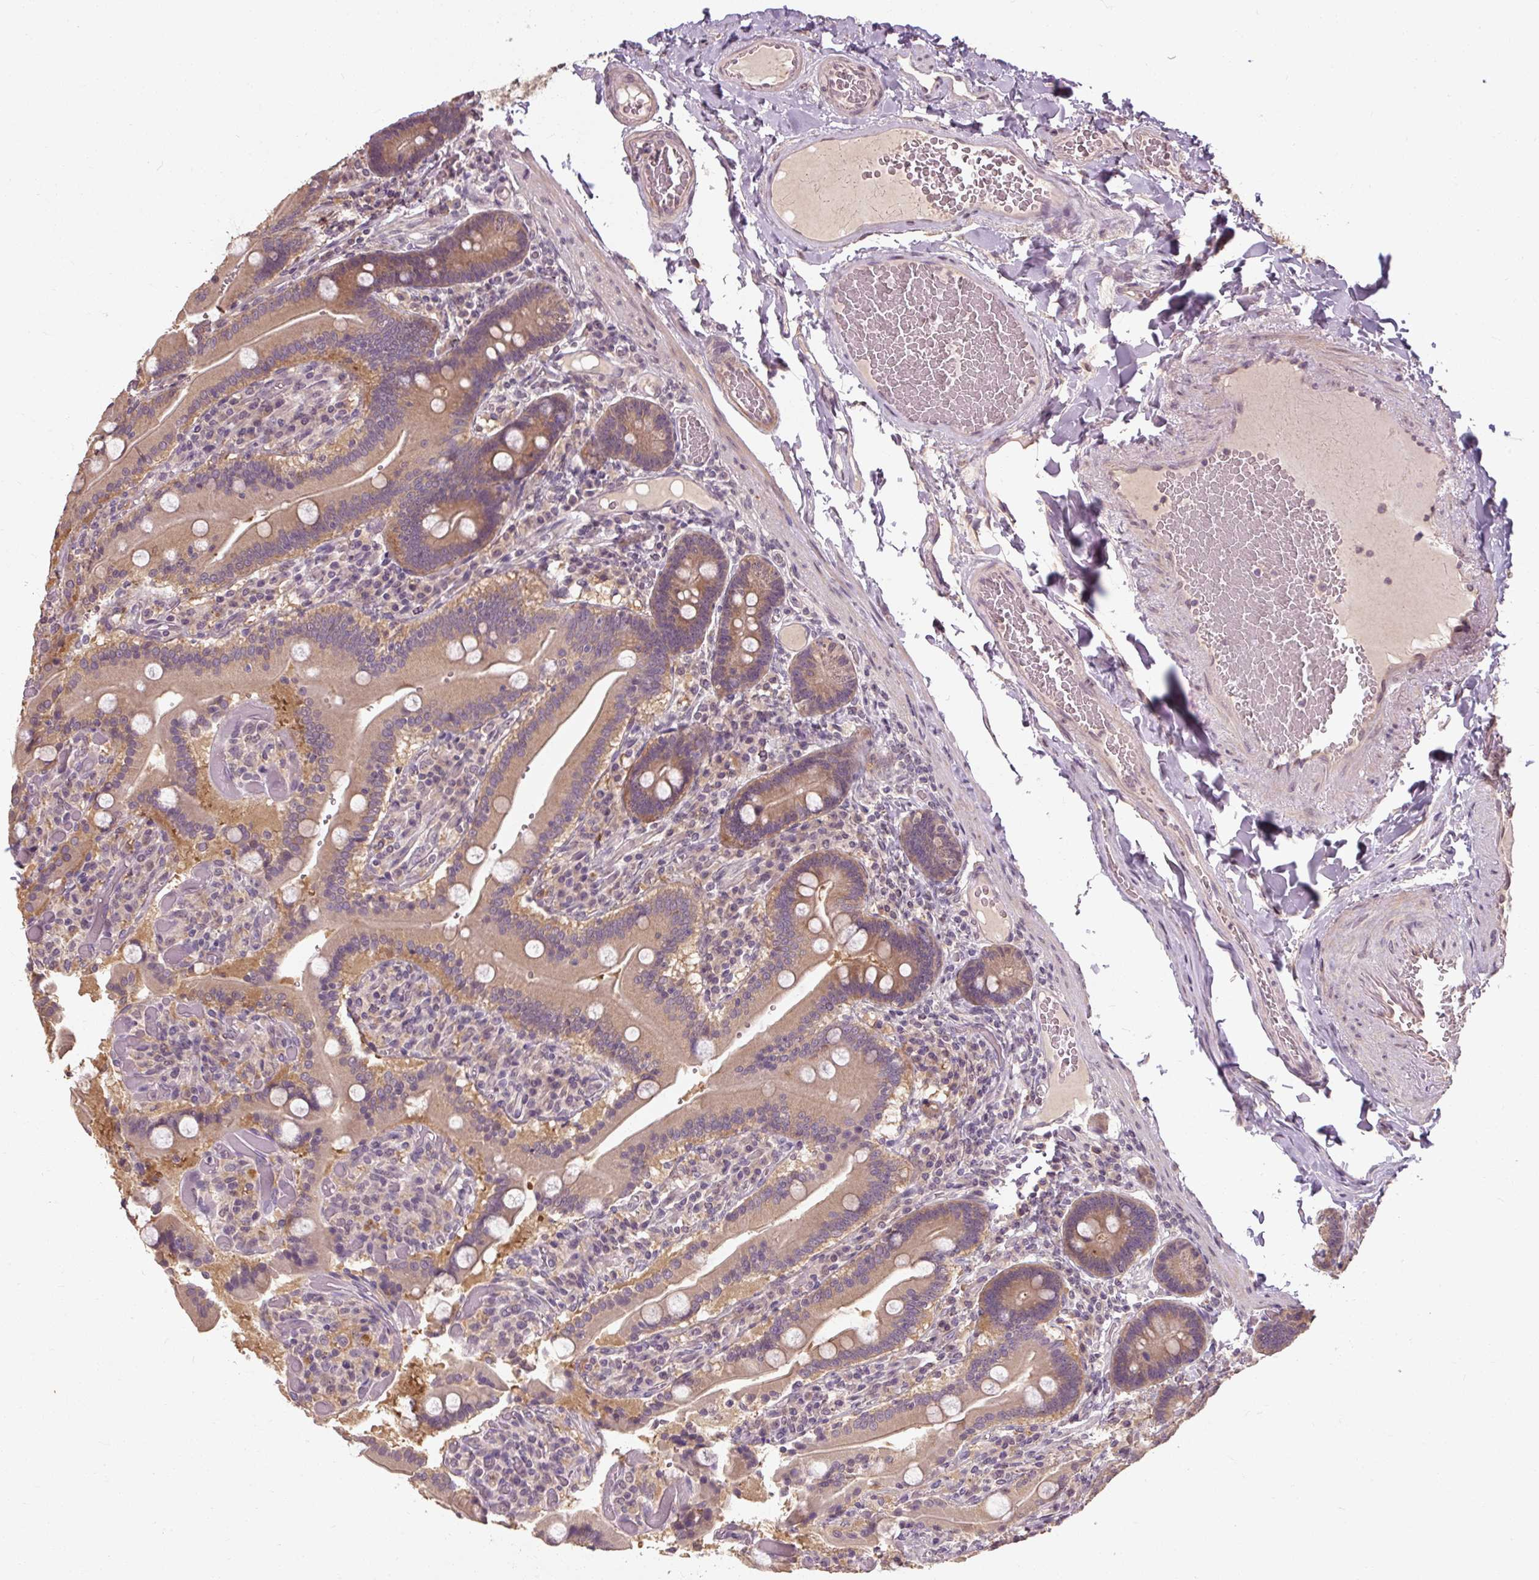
{"staining": {"intensity": "moderate", "quantity": "25%-75%", "location": "cytoplasmic/membranous"}, "tissue": "duodenum", "cell_type": "Glandular cells", "image_type": "normal", "snomed": [{"axis": "morphology", "description": "Normal tissue, NOS"}, {"axis": "topography", "description": "Duodenum"}], "caption": "IHC (DAB (3,3'-diaminobenzidine)) staining of benign duodenum displays moderate cytoplasmic/membranous protein staining in about 25%-75% of glandular cells.", "gene": "CFAP65", "patient": {"sex": "female", "age": 62}}